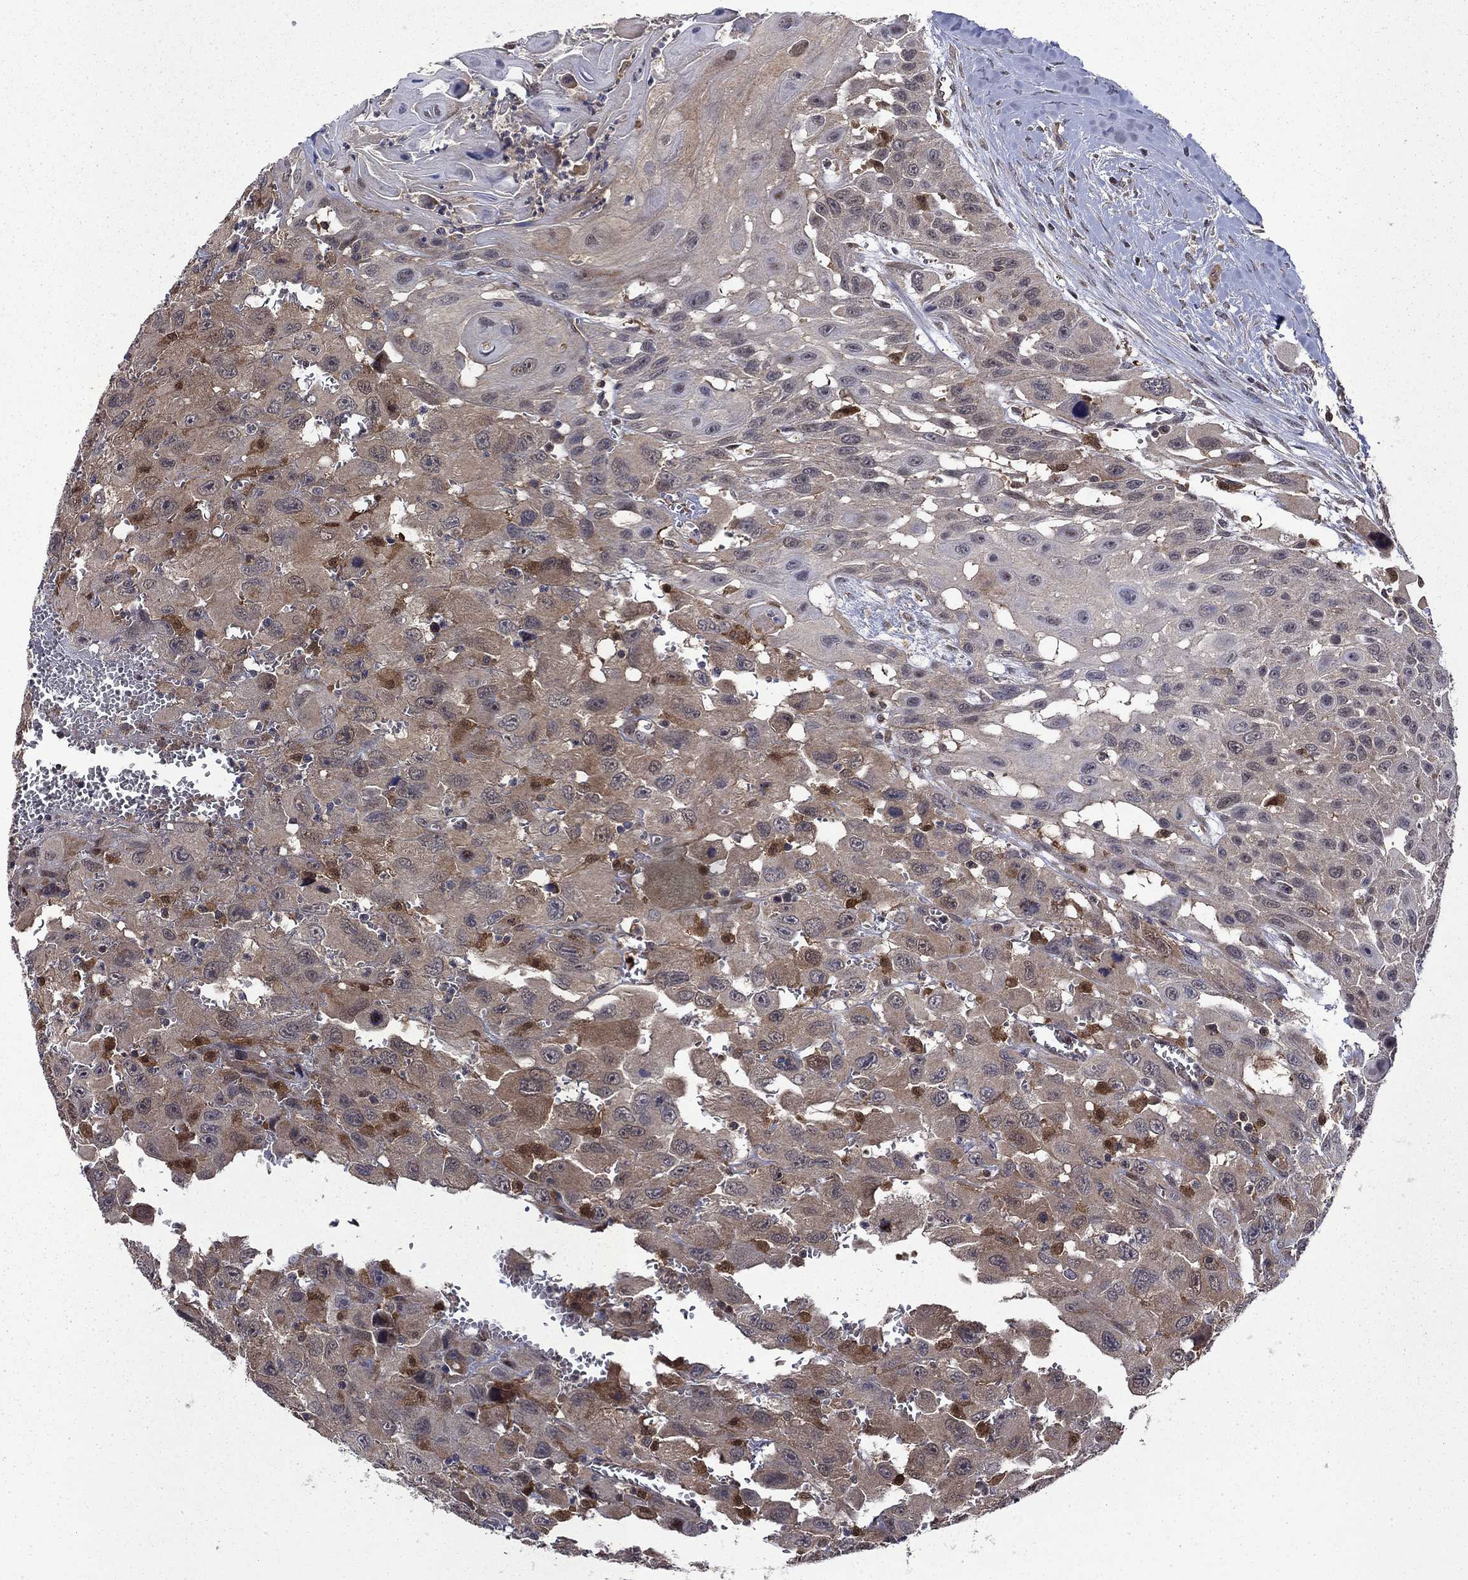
{"staining": {"intensity": "moderate", "quantity": "<25%", "location": "cytoplasmic/membranous"}, "tissue": "head and neck cancer", "cell_type": "Tumor cells", "image_type": "cancer", "snomed": [{"axis": "morphology", "description": "Squamous cell carcinoma, NOS"}, {"axis": "morphology", "description": "Squamous cell carcinoma, metastatic, NOS"}, {"axis": "topography", "description": "Oral tissue"}, {"axis": "topography", "description": "Head-Neck"}], "caption": "Immunohistochemistry (IHC) micrograph of human head and neck cancer (squamous cell carcinoma) stained for a protein (brown), which shows low levels of moderate cytoplasmic/membranous staining in about <25% of tumor cells.", "gene": "TPMT", "patient": {"sex": "female", "age": 85}}